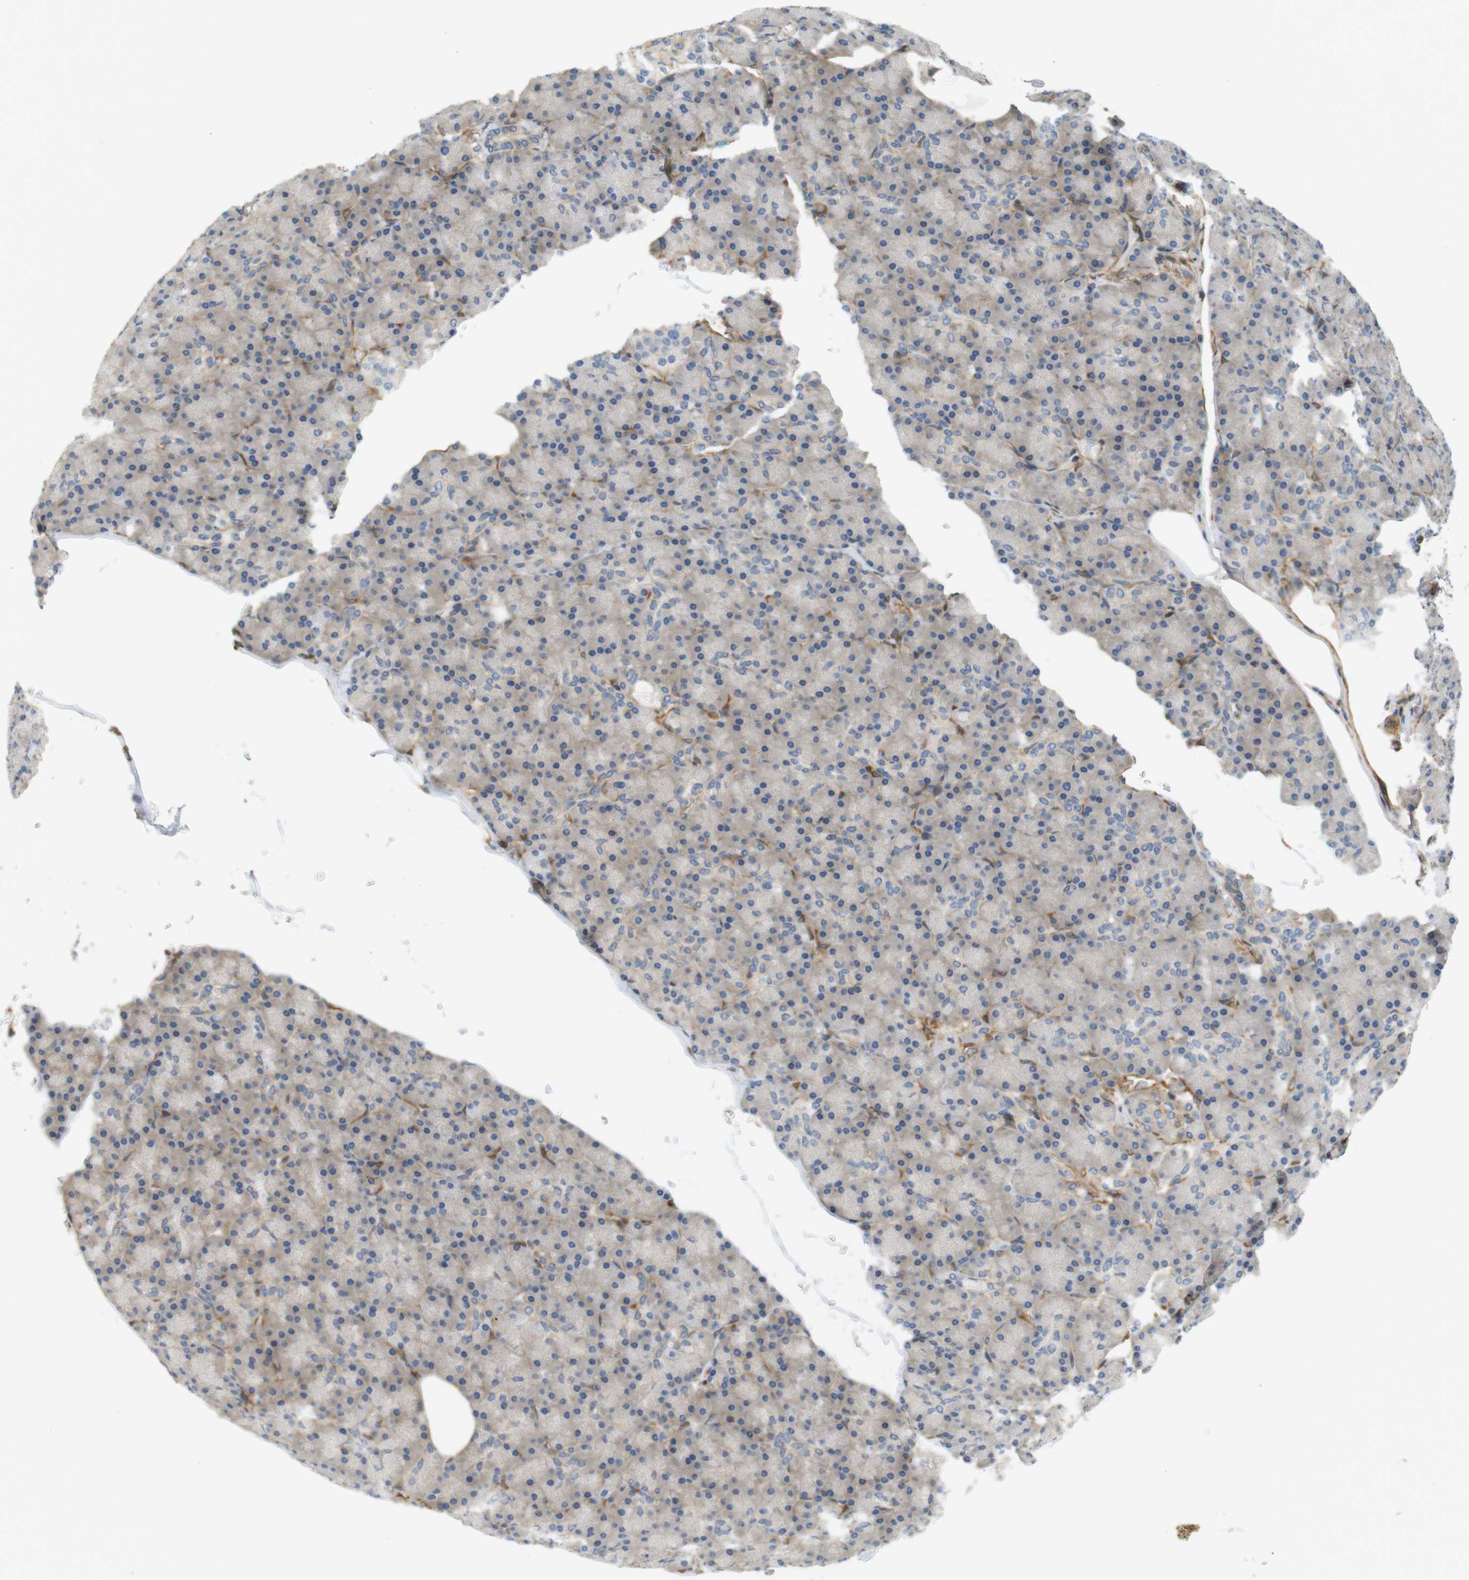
{"staining": {"intensity": "negative", "quantity": "none", "location": "none"}, "tissue": "pancreas", "cell_type": "Exocrine glandular cells", "image_type": "normal", "snomed": [{"axis": "morphology", "description": "Normal tissue, NOS"}, {"axis": "topography", "description": "Pancreas"}], "caption": "The micrograph displays no staining of exocrine glandular cells in normal pancreas. (Brightfield microscopy of DAB (3,3'-diaminobenzidine) immunohistochemistry (IHC) at high magnification).", "gene": "CYTH3", "patient": {"sex": "female", "age": 43}}